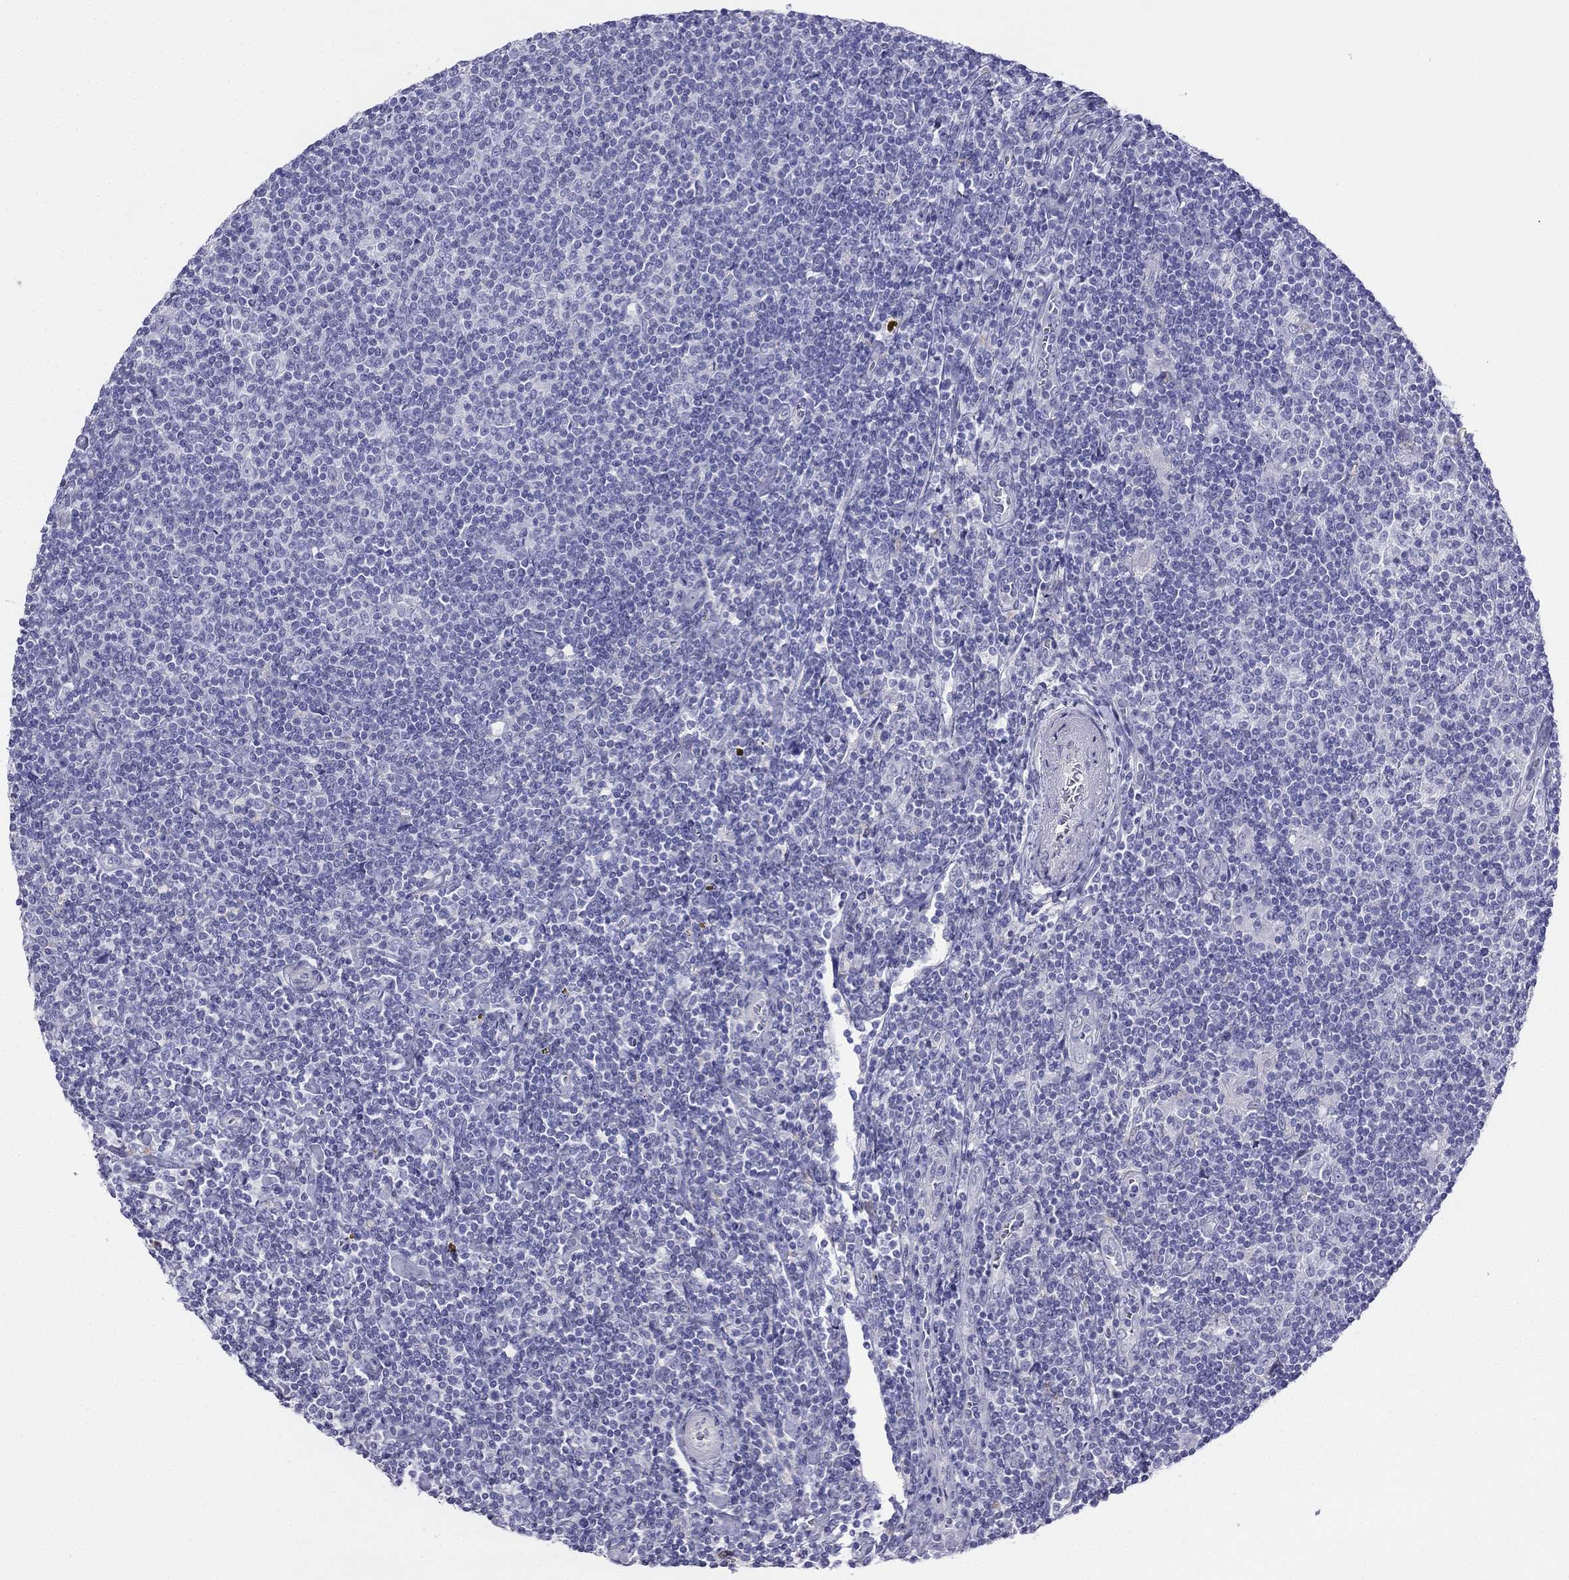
{"staining": {"intensity": "negative", "quantity": "none", "location": "none"}, "tissue": "lymphoma", "cell_type": "Tumor cells", "image_type": "cancer", "snomed": [{"axis": "morphology", "description": "Hodgkin's disease, NOS"}, {"axis": "topography", "description": "Lymph node"}], "caption": "IHC of human lymphoma demonstrates no expression in tumor cells.", "gene": "ALOXE3", "patient": {"sex": "male", "age": 40}}